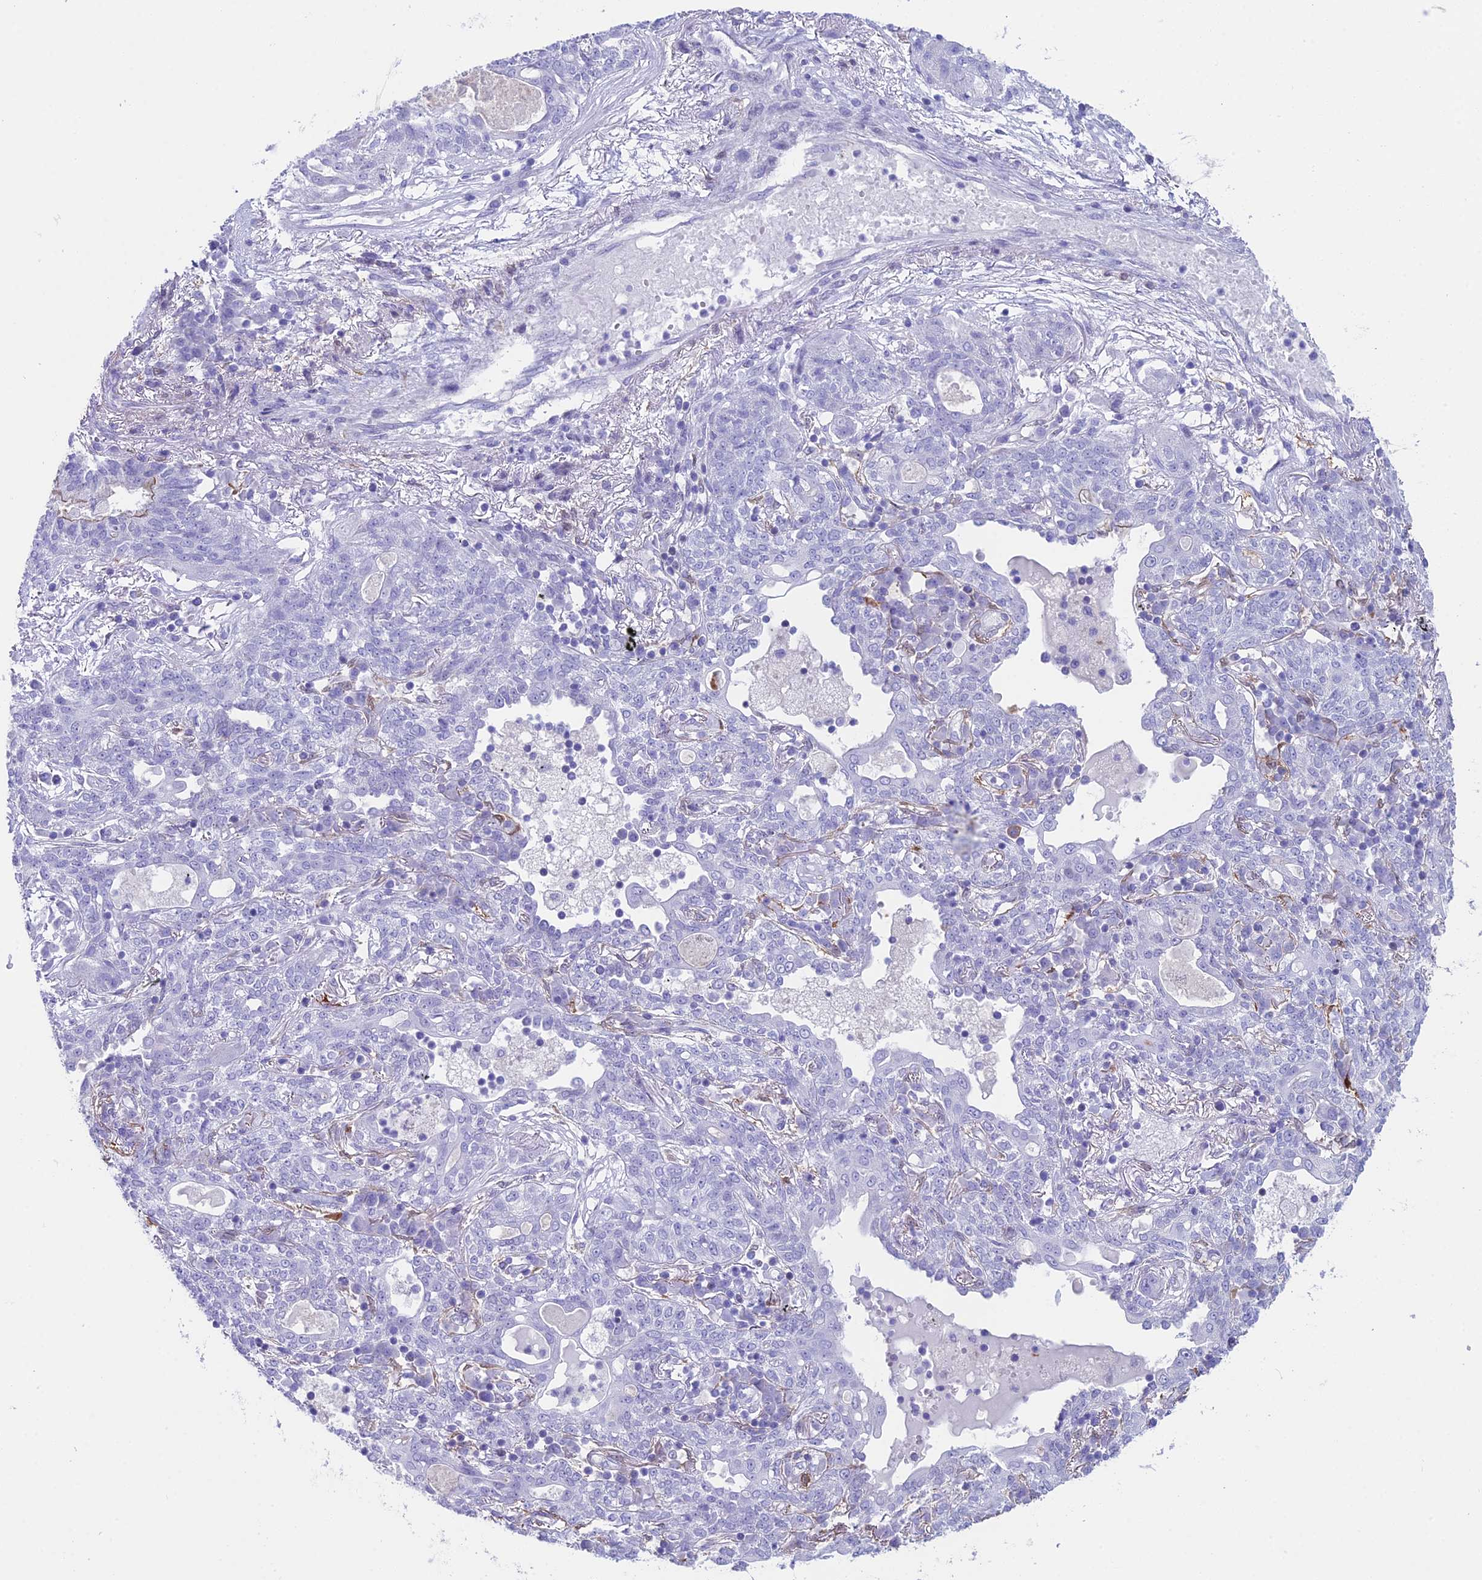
{"staining": {"intensity": "negative", "quantity": "none", "location": "none"}, "tissue": "lung cancer", "cell_type": "Tumor cells", "image_type": "cancer", "snomed": [{"axis": "morphology", "description": "Squamous cell carcinoma, NOS"}, {"axis": "topography", "description": "Lung"}], "caption": "Immunohistochemical staining of human lung cancer displays no significant staining in tumor cells. (DAB IHC, high magnification).", "gene": "CC2D2A", "patient": {"sex": "female", "age": 70}}